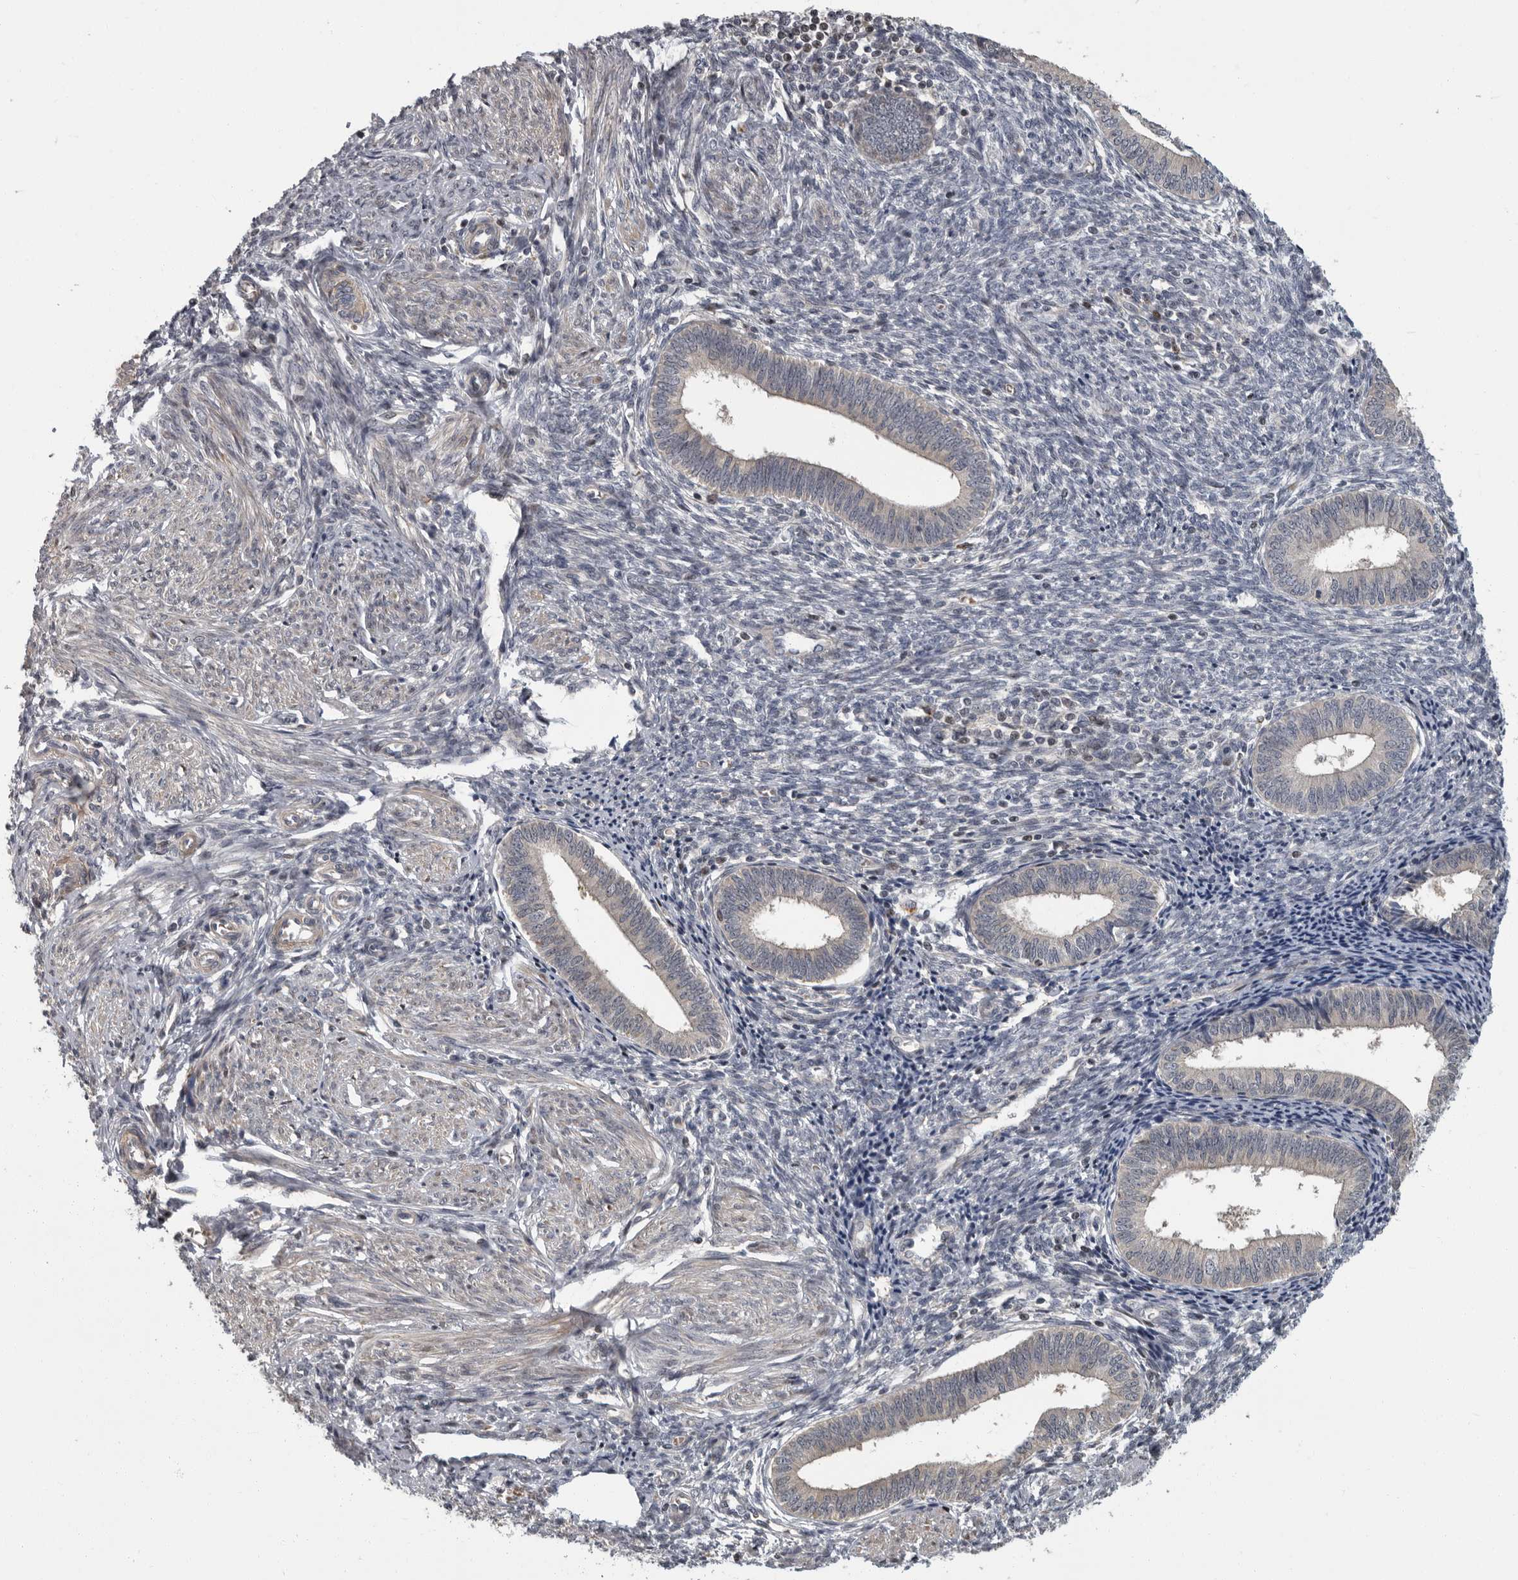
{"staining": {"intensity": "negative", "quantity": "none", "location": "none"}, "tissue": "endometrium", "cell_type": "Cells in endometrial stroma", "image_type": "normal", "snomed": [{"axis": "morphology", "description": "Normal tissue, NOS"}, {"axis": "topography", "description": "Endometrium"}], "caption": "DAB immunohistochemical staining of normal human endometrium shows no significant positivity in cells in endometrial stroma.", "gene": "PDE7A", "patient": {"sex": "female", "age": 46}}